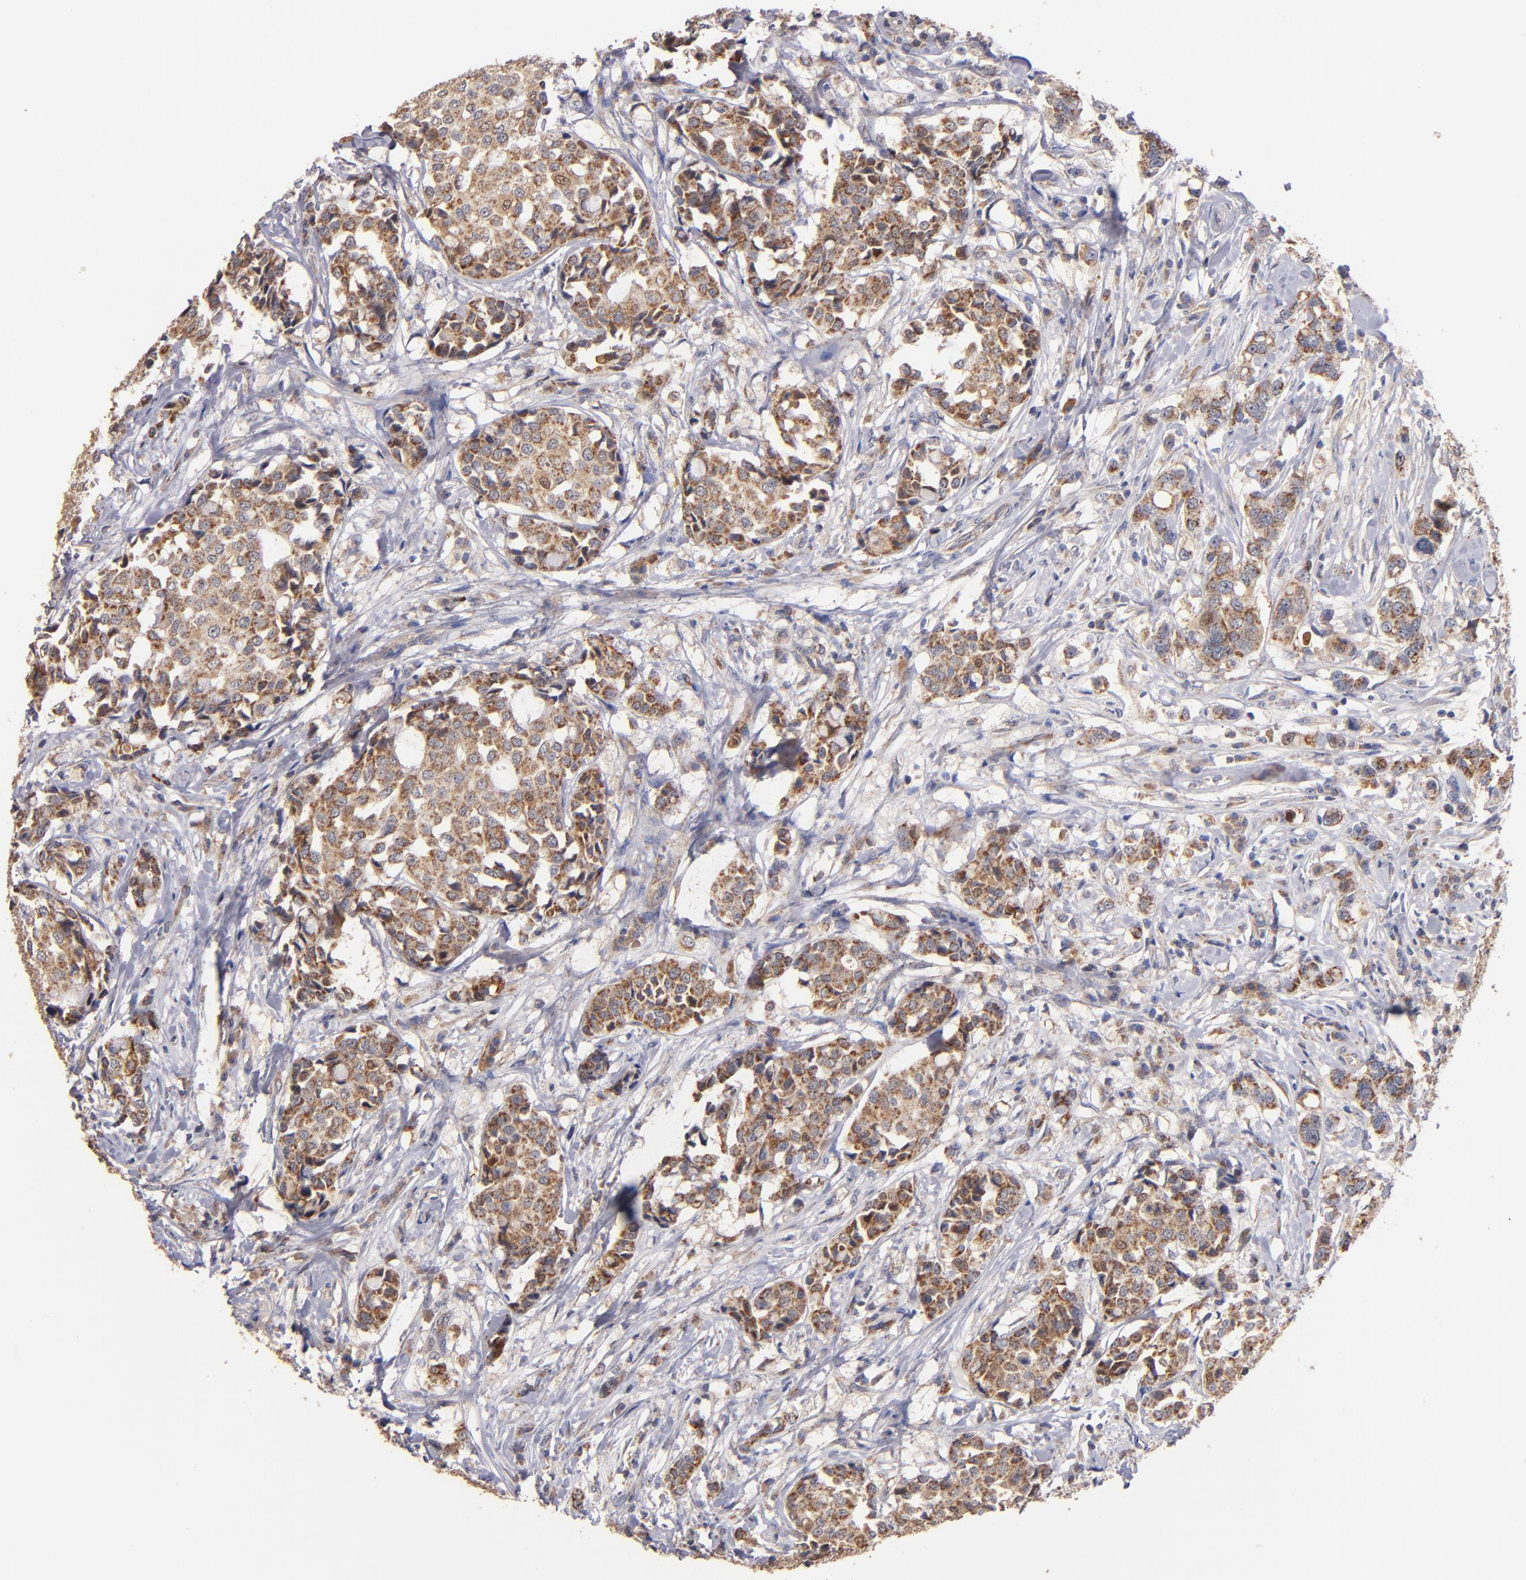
{"staining": {"intensity": "moderate", "quantity": ">75%", "location": "cytoplasmic/membranous"}, "tissue": "breast cancer", "cell_type": "Tumor cells", "image_type": "cancer", "snomed": [{"axis": "morphology", "description": "Duct carcinoma"}, {"axis": "topography", "description": "Breast"}], "caption": "Tumor cells exhibit medium levels of moderate cytoplasmic/membranous positivity in about >75% of cells in human intraductal carcinoma (breast).", "gene": "DIABLO", "patient": {"sex": "female", "age": 27}}